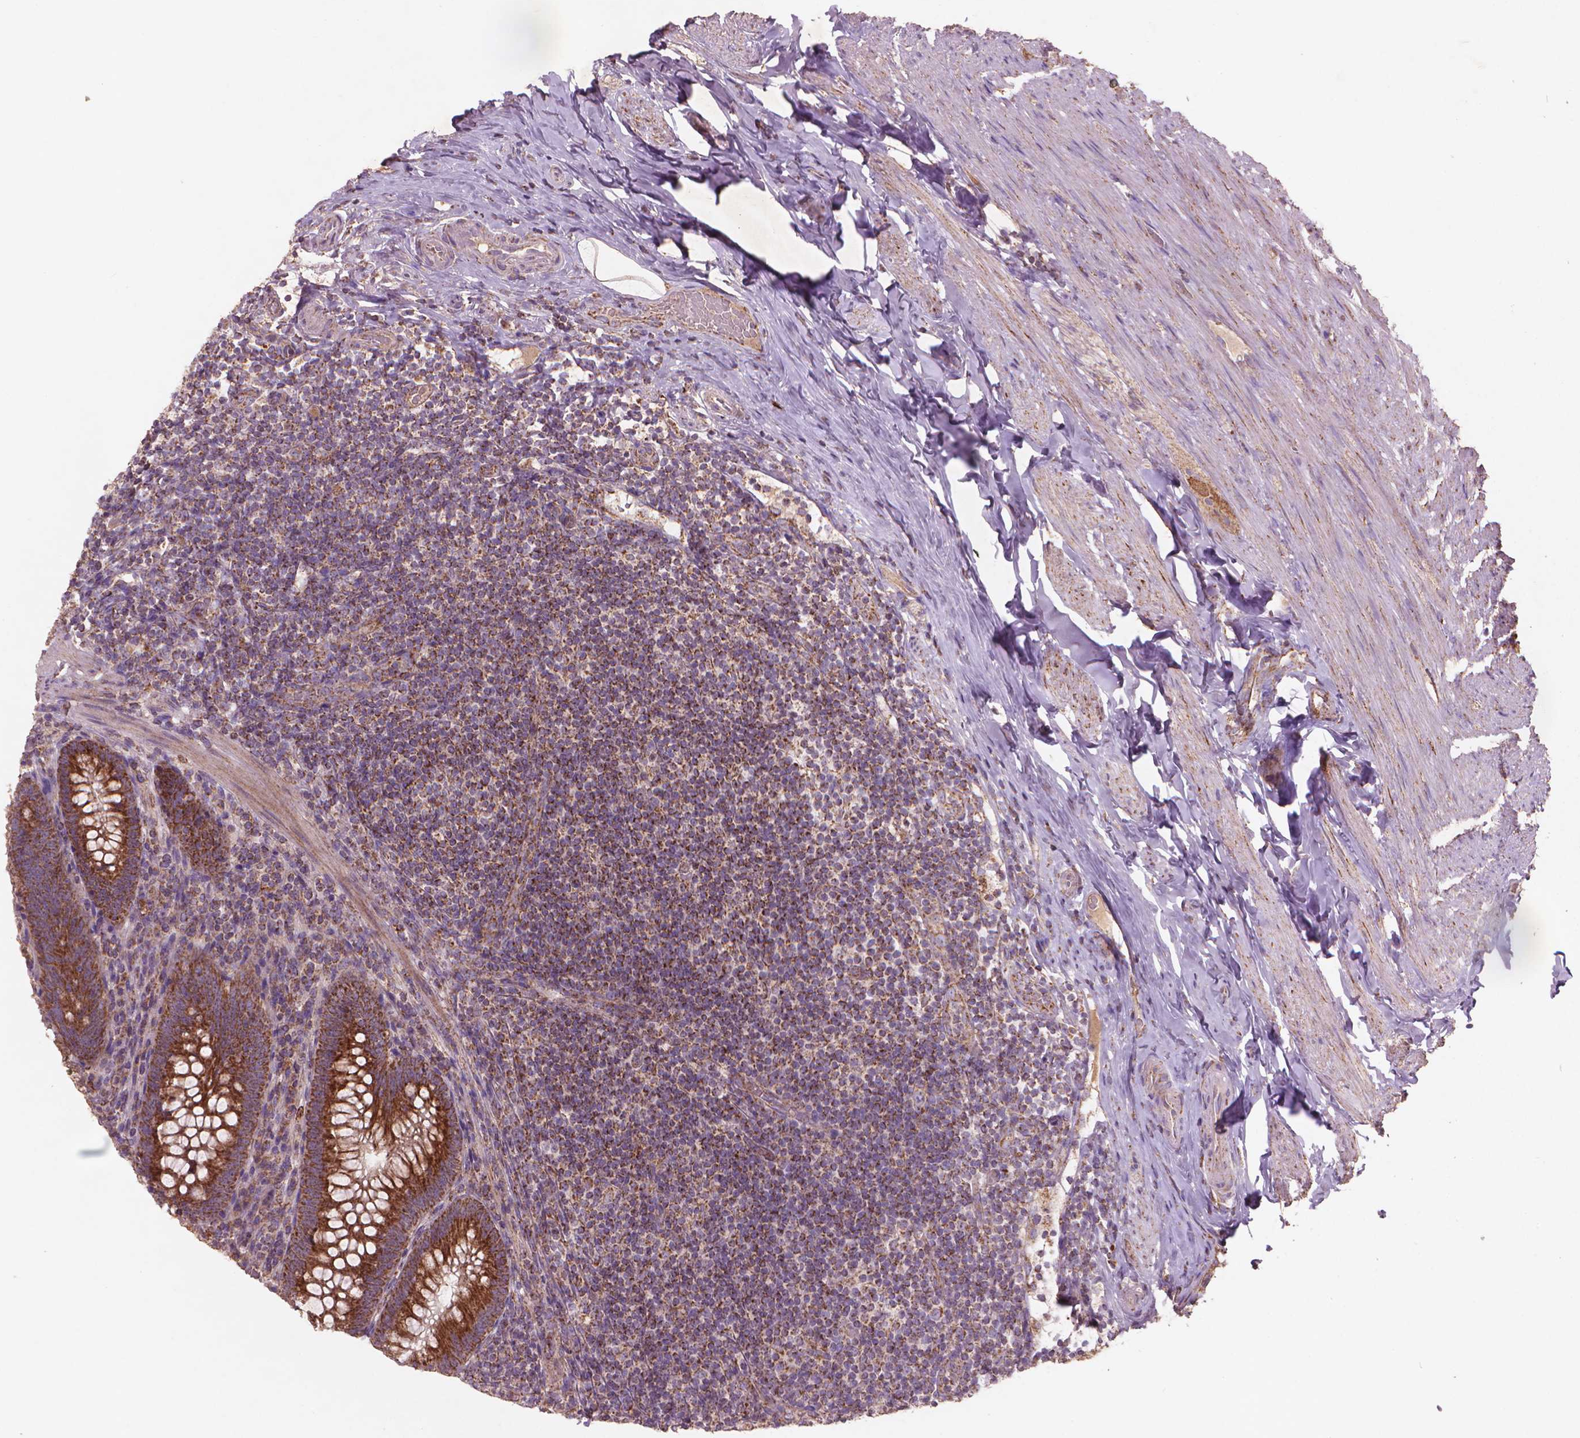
{"staining": {"intensity": "strong", "quantity": ">75%", "location": "cytoplasmic/membranous"}, "tissue": "appendix", "cell_type": "Glandular cells", "image_type": "normal", "snomed": [{"axis": "morphology", "description": "Normal tissue, NOS"}, {"axis": "topography", "description": "Appendix"}], "caption": "Glandular cells exhibit high levels of strong cytoplasmic/membranous expression in about >75% of cells in unremarkable appendix.", "gene": "NLRX1", "patient": {"sex": "male", "age": 47}}